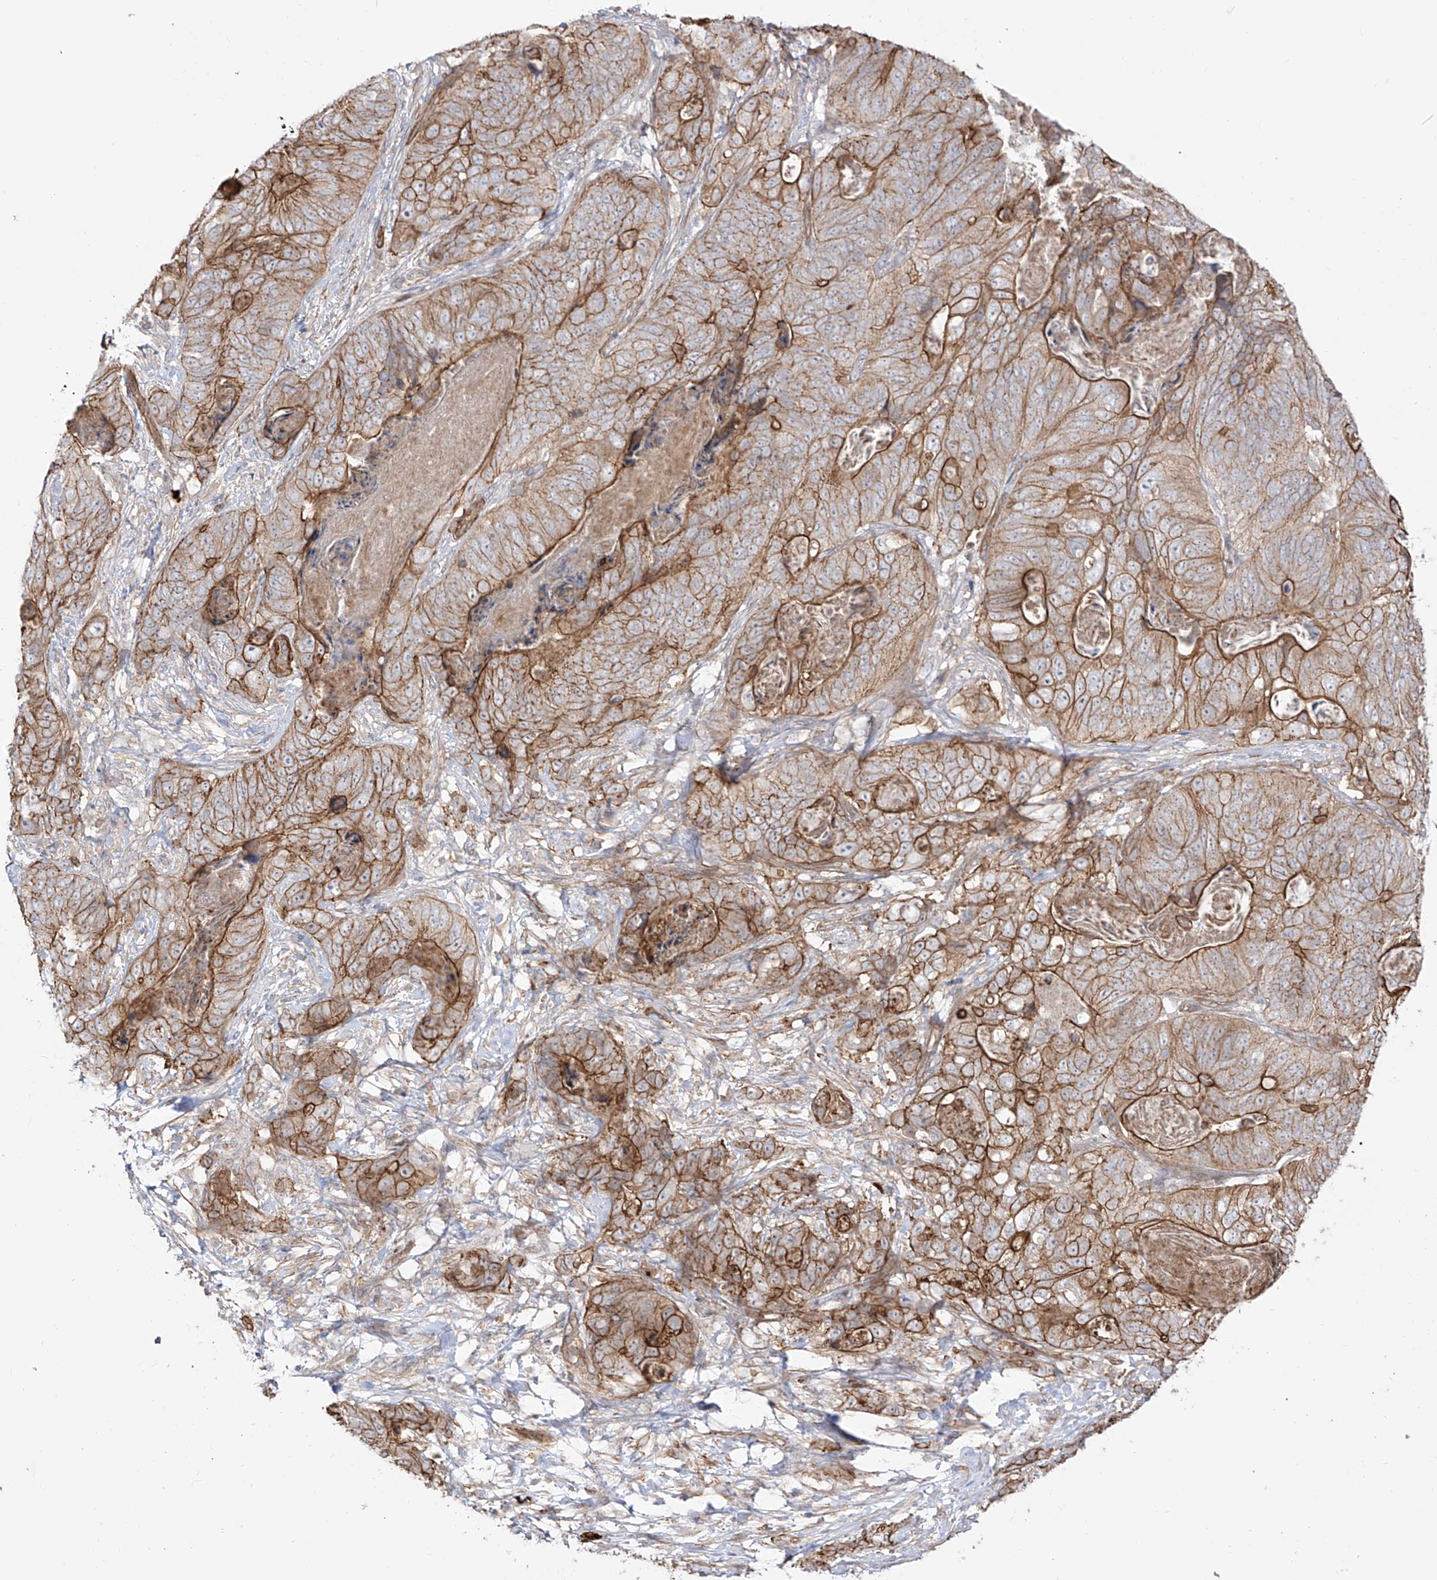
{"staining": {"intensity": "moderate", "quantity": "25%-75%", "location": "cytoplasmic/membranous"}, "tissue": "stomach cancer", "cell_type": "Tumor cells", "image_type": "cancer", "snomed": [{"axis": "morphology", "description": "Normal tissue, NOS"}, {"axis": "morphology", "description": "Adenocarcinoma, NOS"}, {"axis": "topography", "description": "Stomach"}], "caption": "IHC histopathology image of adenocarcinoma (stomach) stained for a protein (brown), which reveals medium levels of moderate cytoplasmic/membranous expression in approximately 25%-75% of tumor cells.", "gene": "ZNF180", "patient": {"sex": "female", "age": 89}}